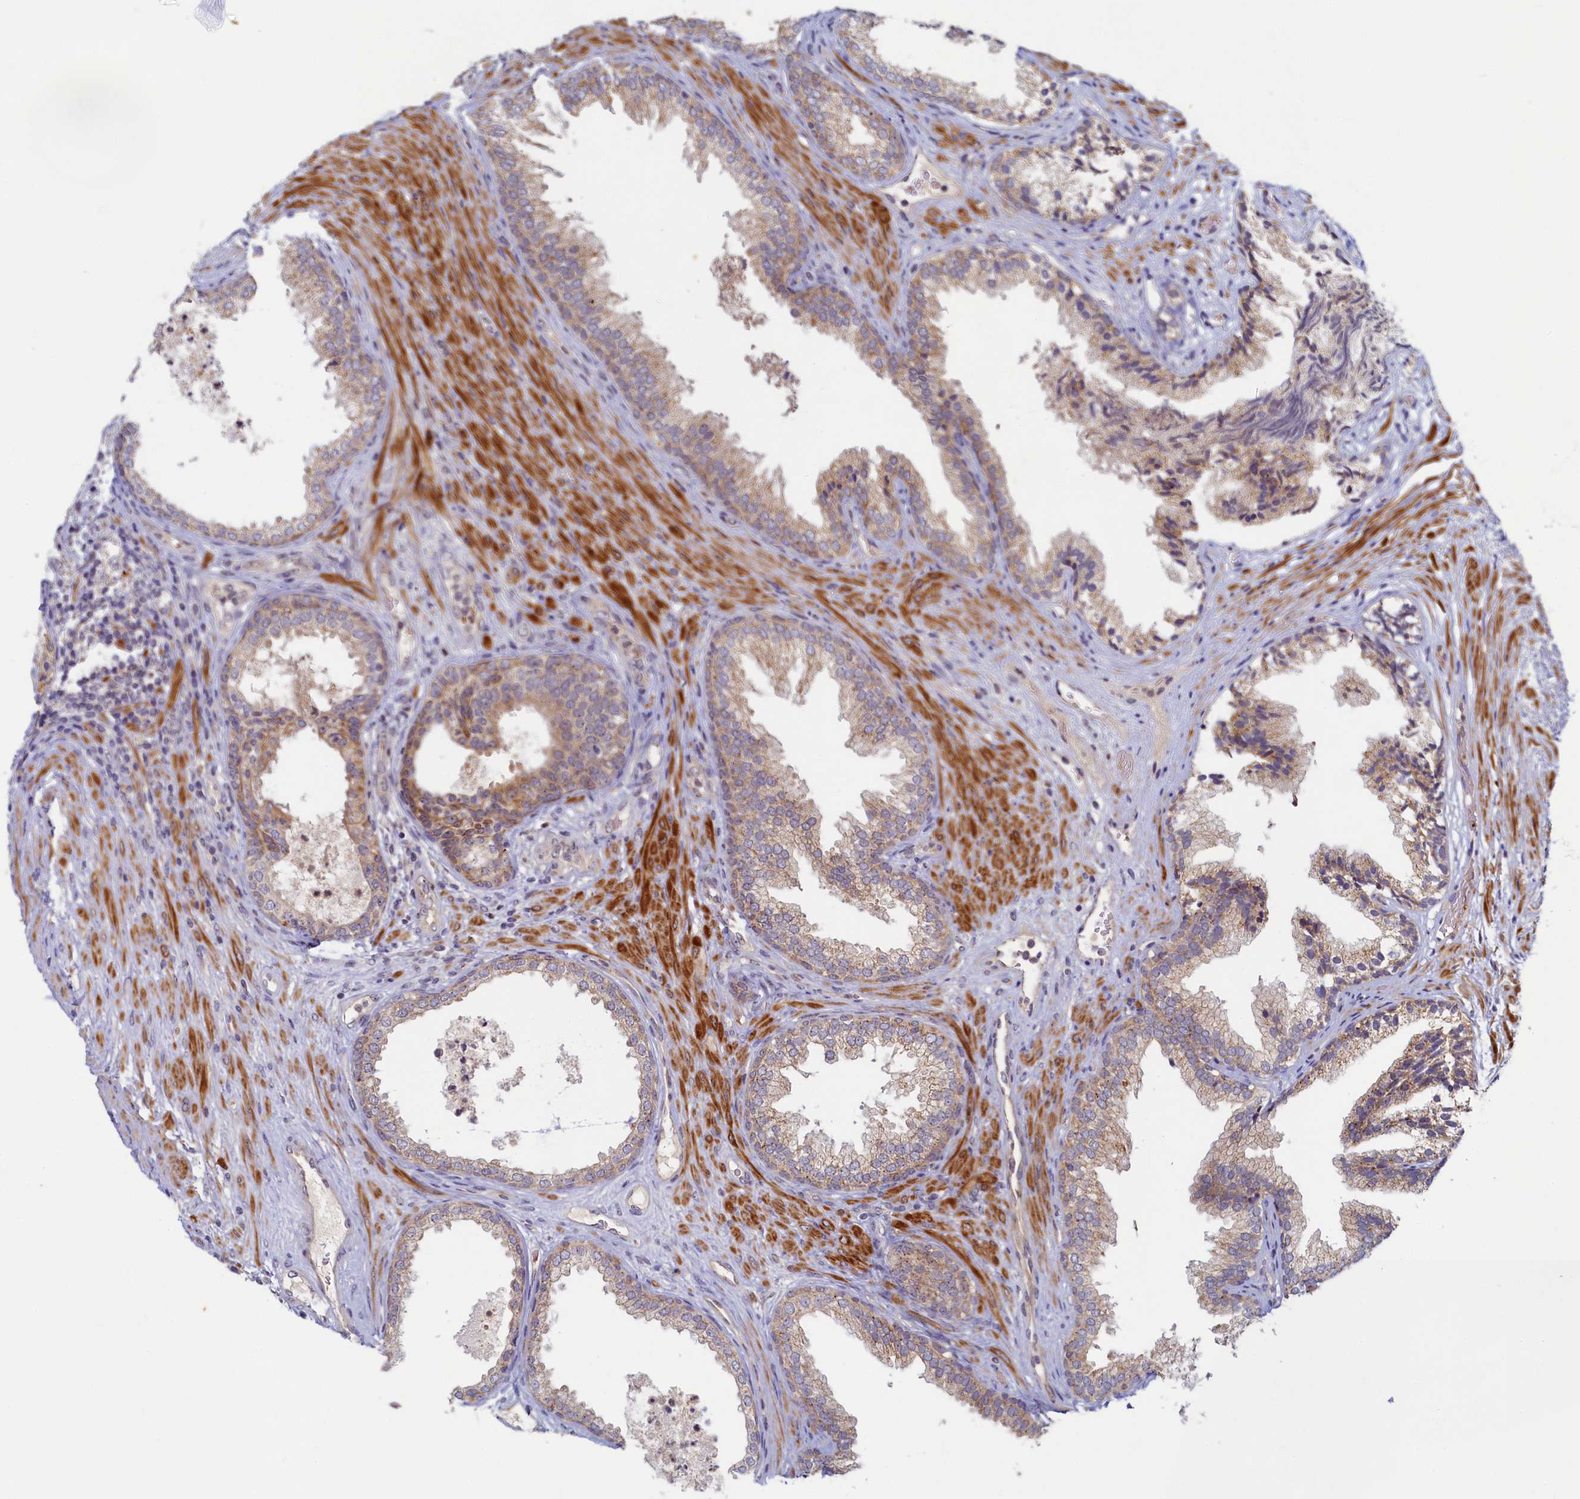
{"staining": {"intensity": "moderate", "quantity": "<25%", "location": "cytoplasmic/membranous"}, "tissue": "prostate", "cell_type": "Glandular cells", "image_type": "normal", "snomed": [{"axis": "morphology", "description": "Normal tissue, NOS"}, {"axis": "topography", "description": "Prostate"}], "caption": "The image displays immunohistochemical staining of normal prostate. There is moderate cytoplasmic/membranous expression is appreciated in about <25% of glandular cells.", "gene": "CEP20", "patient": {"sex": "male", "age": 76}}